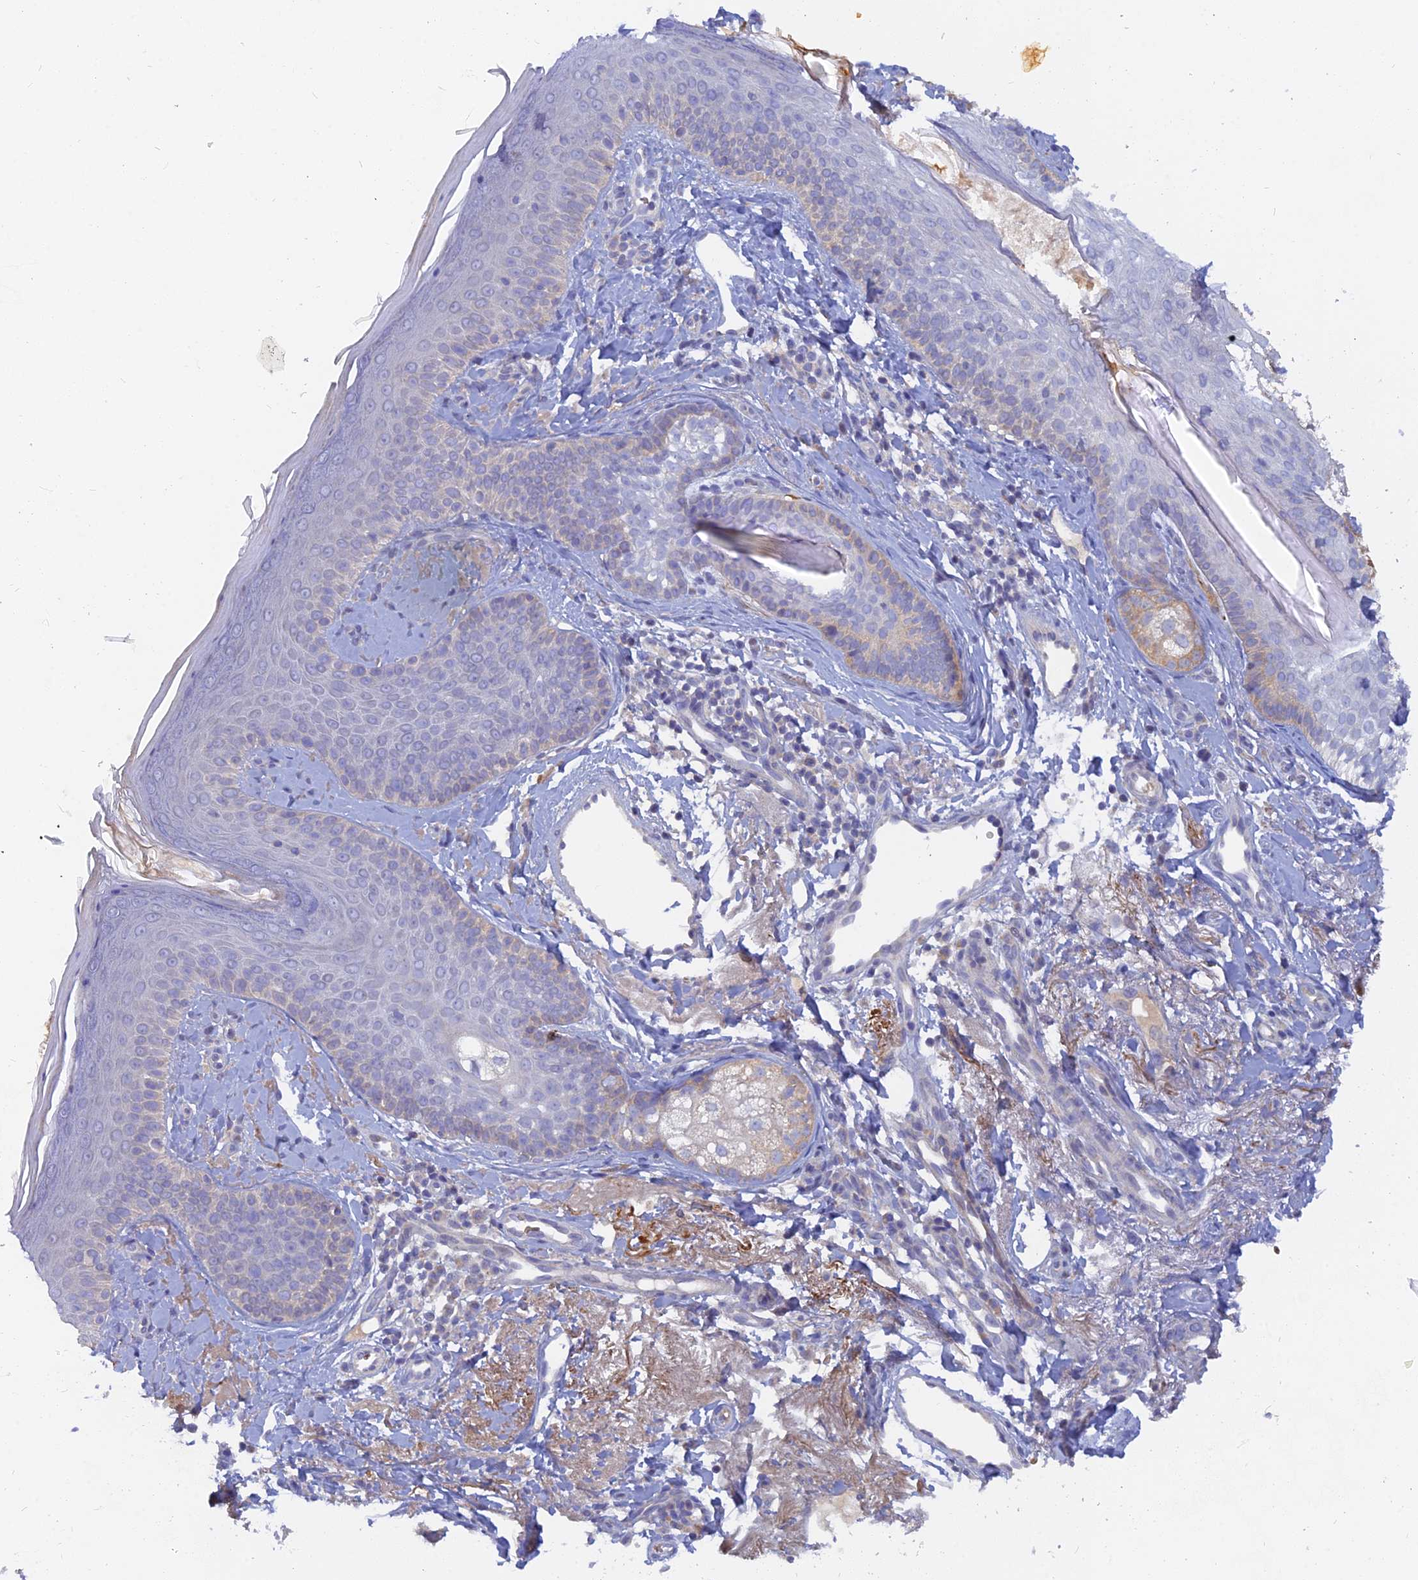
{"staining": {"intensity": "negative", "quantity": "none", "location": "none"}, "tissue": "skin", "cell_type": "Fibroblasts", "image_type": "normal", "snomed": [{"axis": "morphology", "description": "Normal tissue, NOS"}, {"axis": "topography", "description": "Skin"}], "caption": "DAB immunohistochemical staining of benign skin displays no significant staining in fibroblasts. The staining was performed using DAB to visualize the protein expression in brown, while the nuclei were stained in blue with hematoxylin (Magnification: 20x).", "gene": "CACNA1B", "patient": {"sex": "male", "age": 57}}